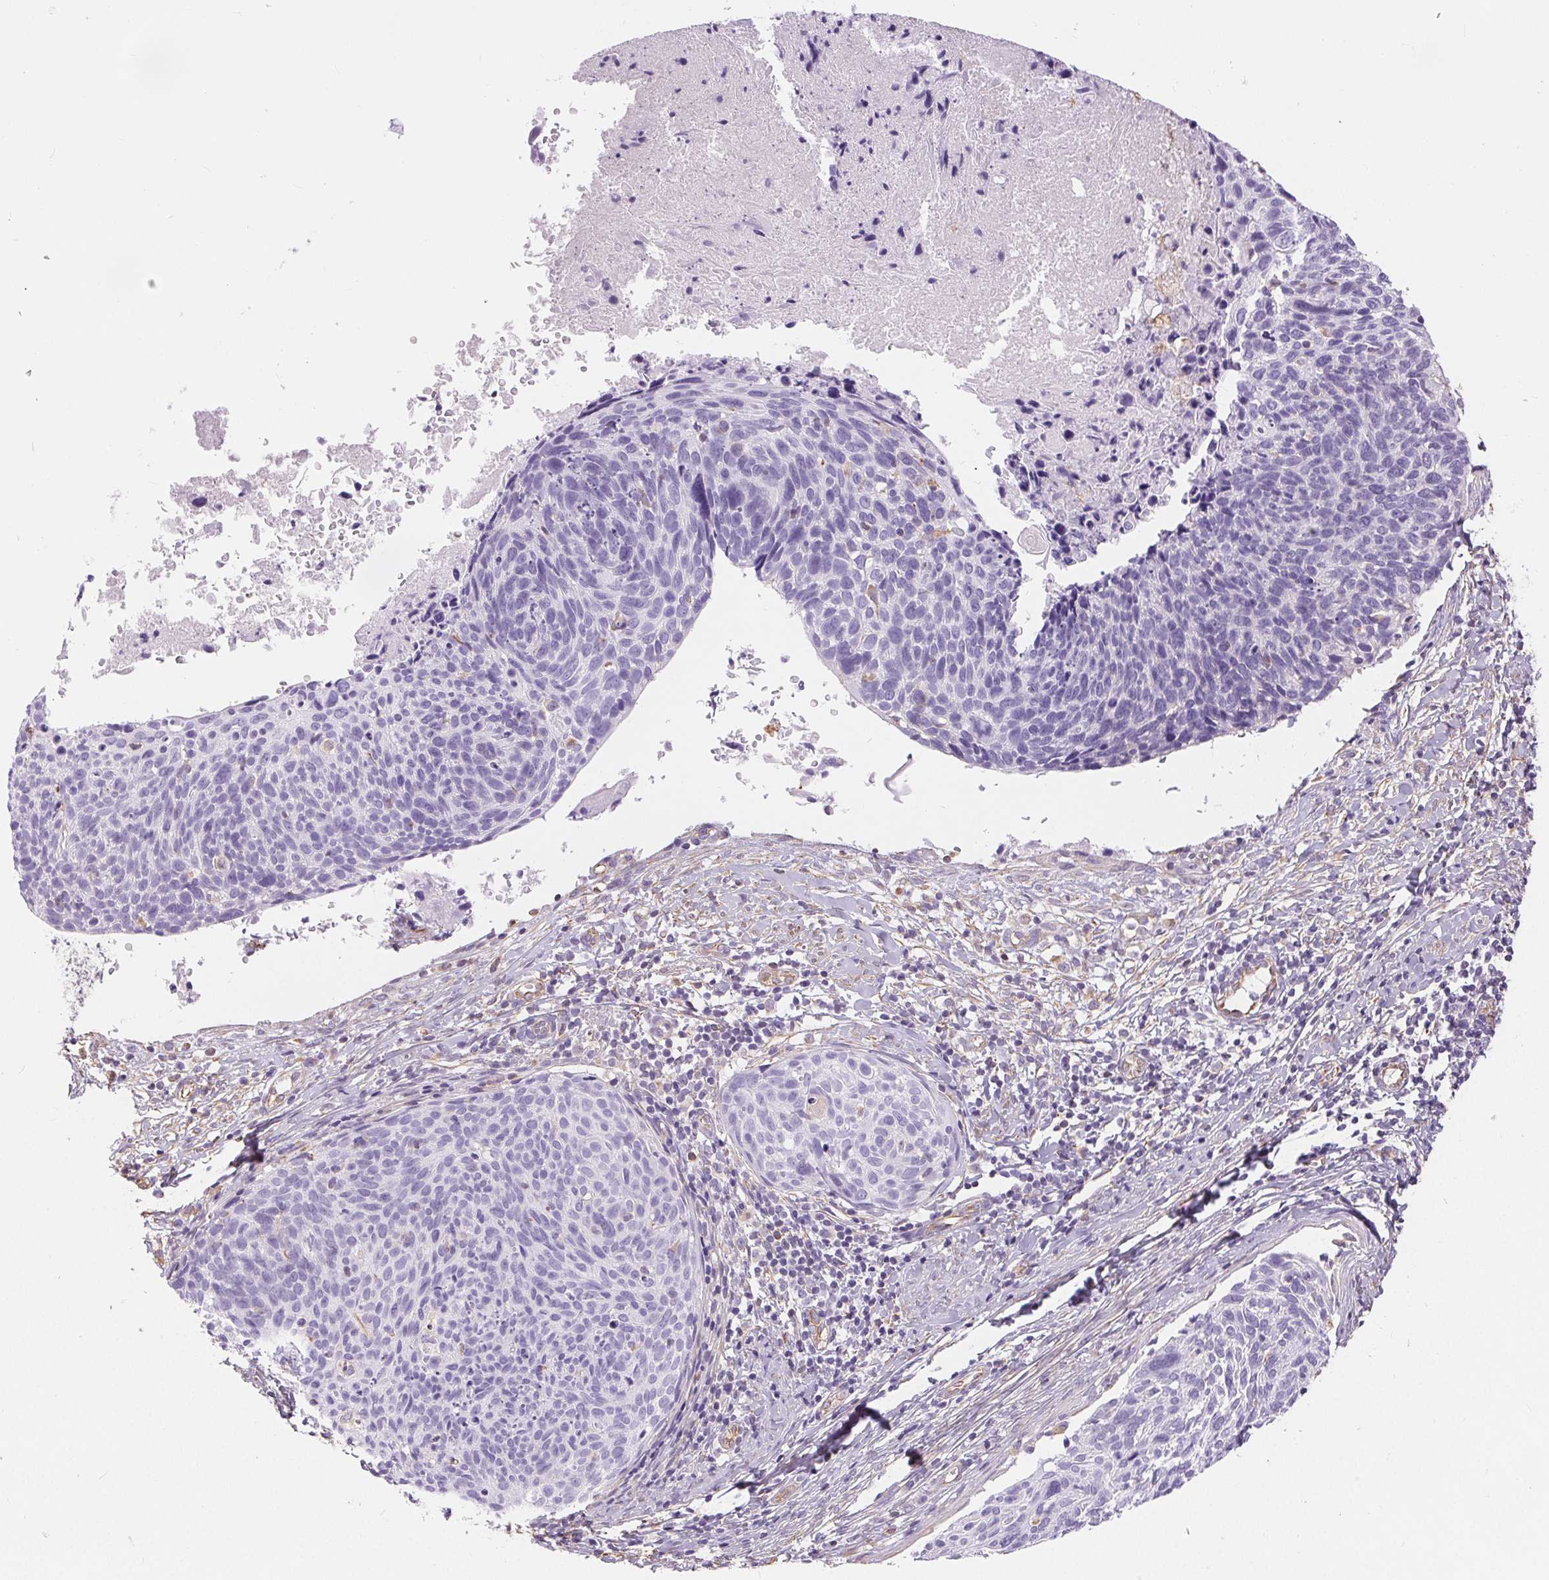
{"staining": {"intensity": "negative", "quantity": "none", "location": "none"}, "tissue": "cervical cancer", "cell_type": "Tumor cells", "image_type": "cancer", "snomed": [{"axis": "morphology", "description": "Squamous cell carcinoma, NOS"}, {"axis": "topography", "description": "Cervix"}], "caption": "DAB (3,3'-diaminobenzidine) immunohistochemical staining of human cervical squamous cell carcinoma shows no significant expression in tumor cells.", "gene": "GFAP", "patient": {"sex": "female", "age": 49}}